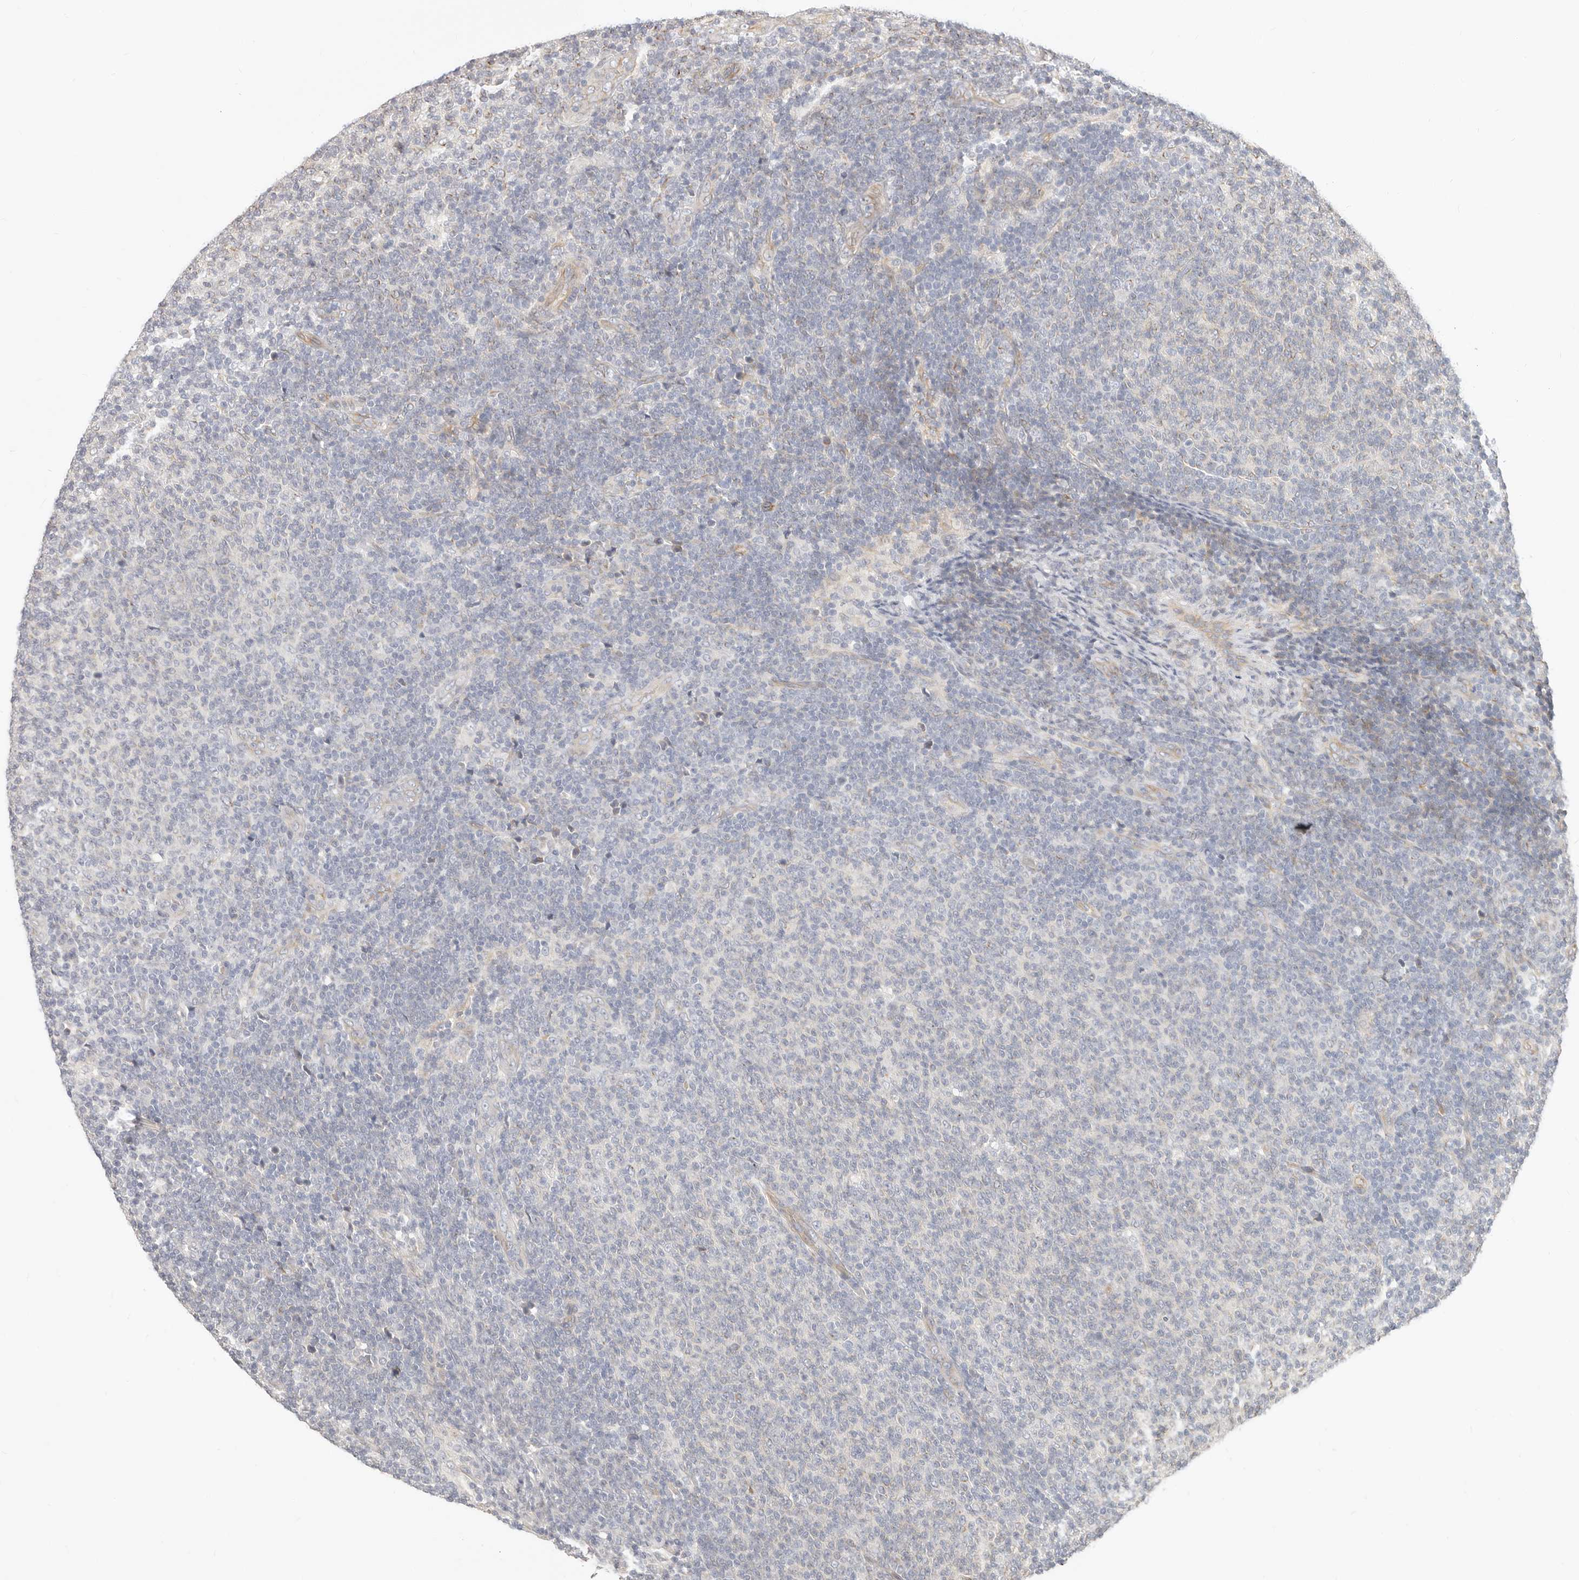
{"staining": {"intensity": "negative", "quantity": "none", "location": "none"}, "tissue": "lymphoma", "cell_type": "Tumor cells", "image_type": "cancer", "snomed": [{"axis": "morphology", "description": "Malignant lymphoma, non-Hodgkin's type, Low grade"}, {"axis": "topography", "description": "Lymph node"}], "caption": "Micrograph shows no significant protein staining in tumor cells of low-grade malignant lymphoma, non-Hodgkin's type. (DAB immunohistochemistry with hematoxylin counter stain).", "gene": "DTNBP1", "patient": {"sex": "male", "age": 66}}